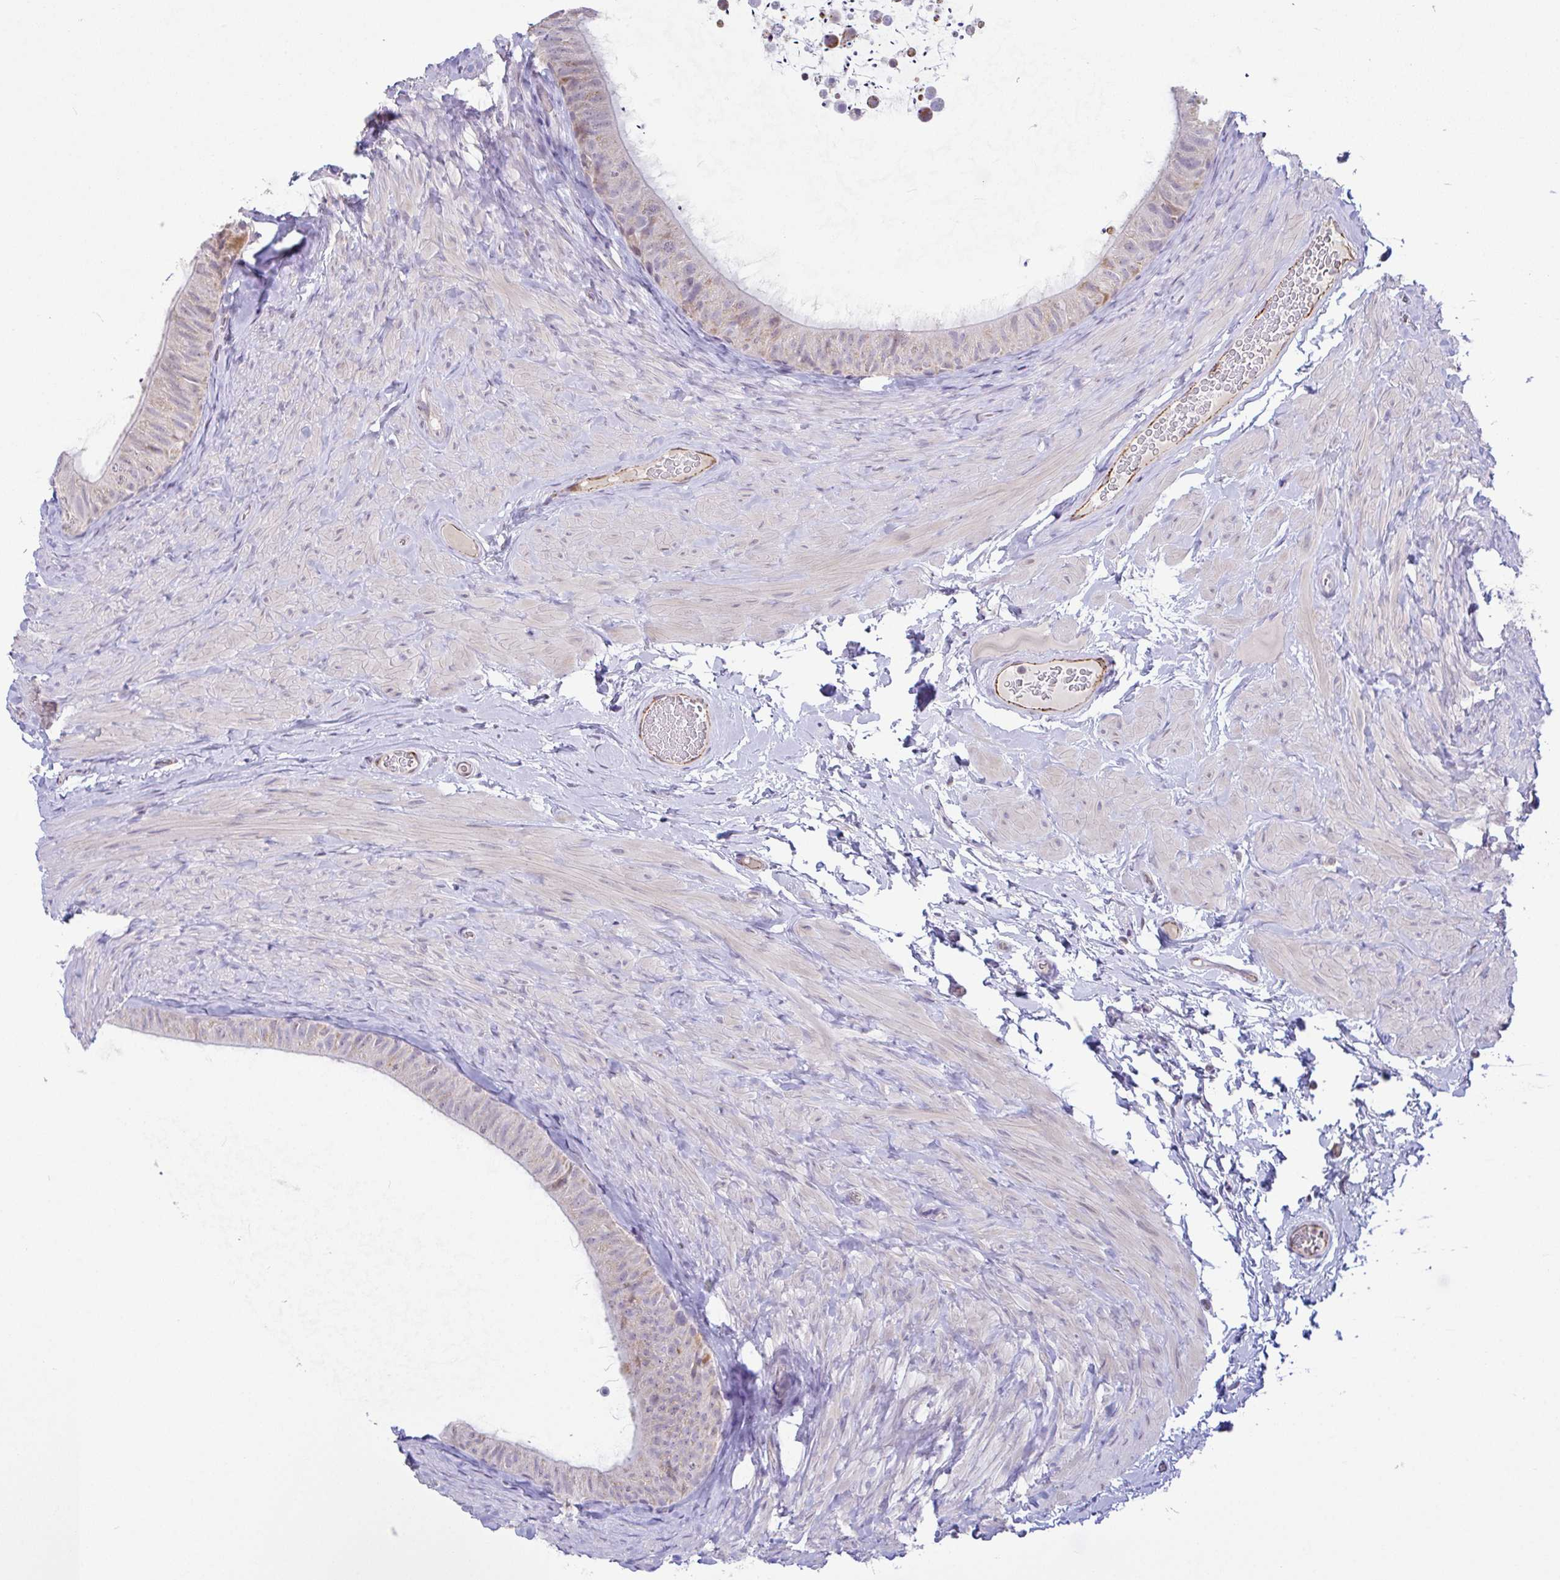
{"staining": {"intensity": "moderate", "quantity": "<25%", "location": "cytoplasmic/membranous"}, "tissue": "epididymis", "cell_type": "Glandular cells", "image_type": "normal", "snomed": [{"axis": "morphology", "description": "Normal tissue, NOS"}, {"axis": "topography", "description": "Epididymis, spermatic cord, NOS"}, {"axis": "topography", "description": "Epididymis"}], "caption": "A low amount of moderate cytoplasmic/membranous expression is seen in about <25% of glandular cells in unremarkable epididymis.", "gene": "PLCD4", "patient": {"sex": "male", "age": 31}}